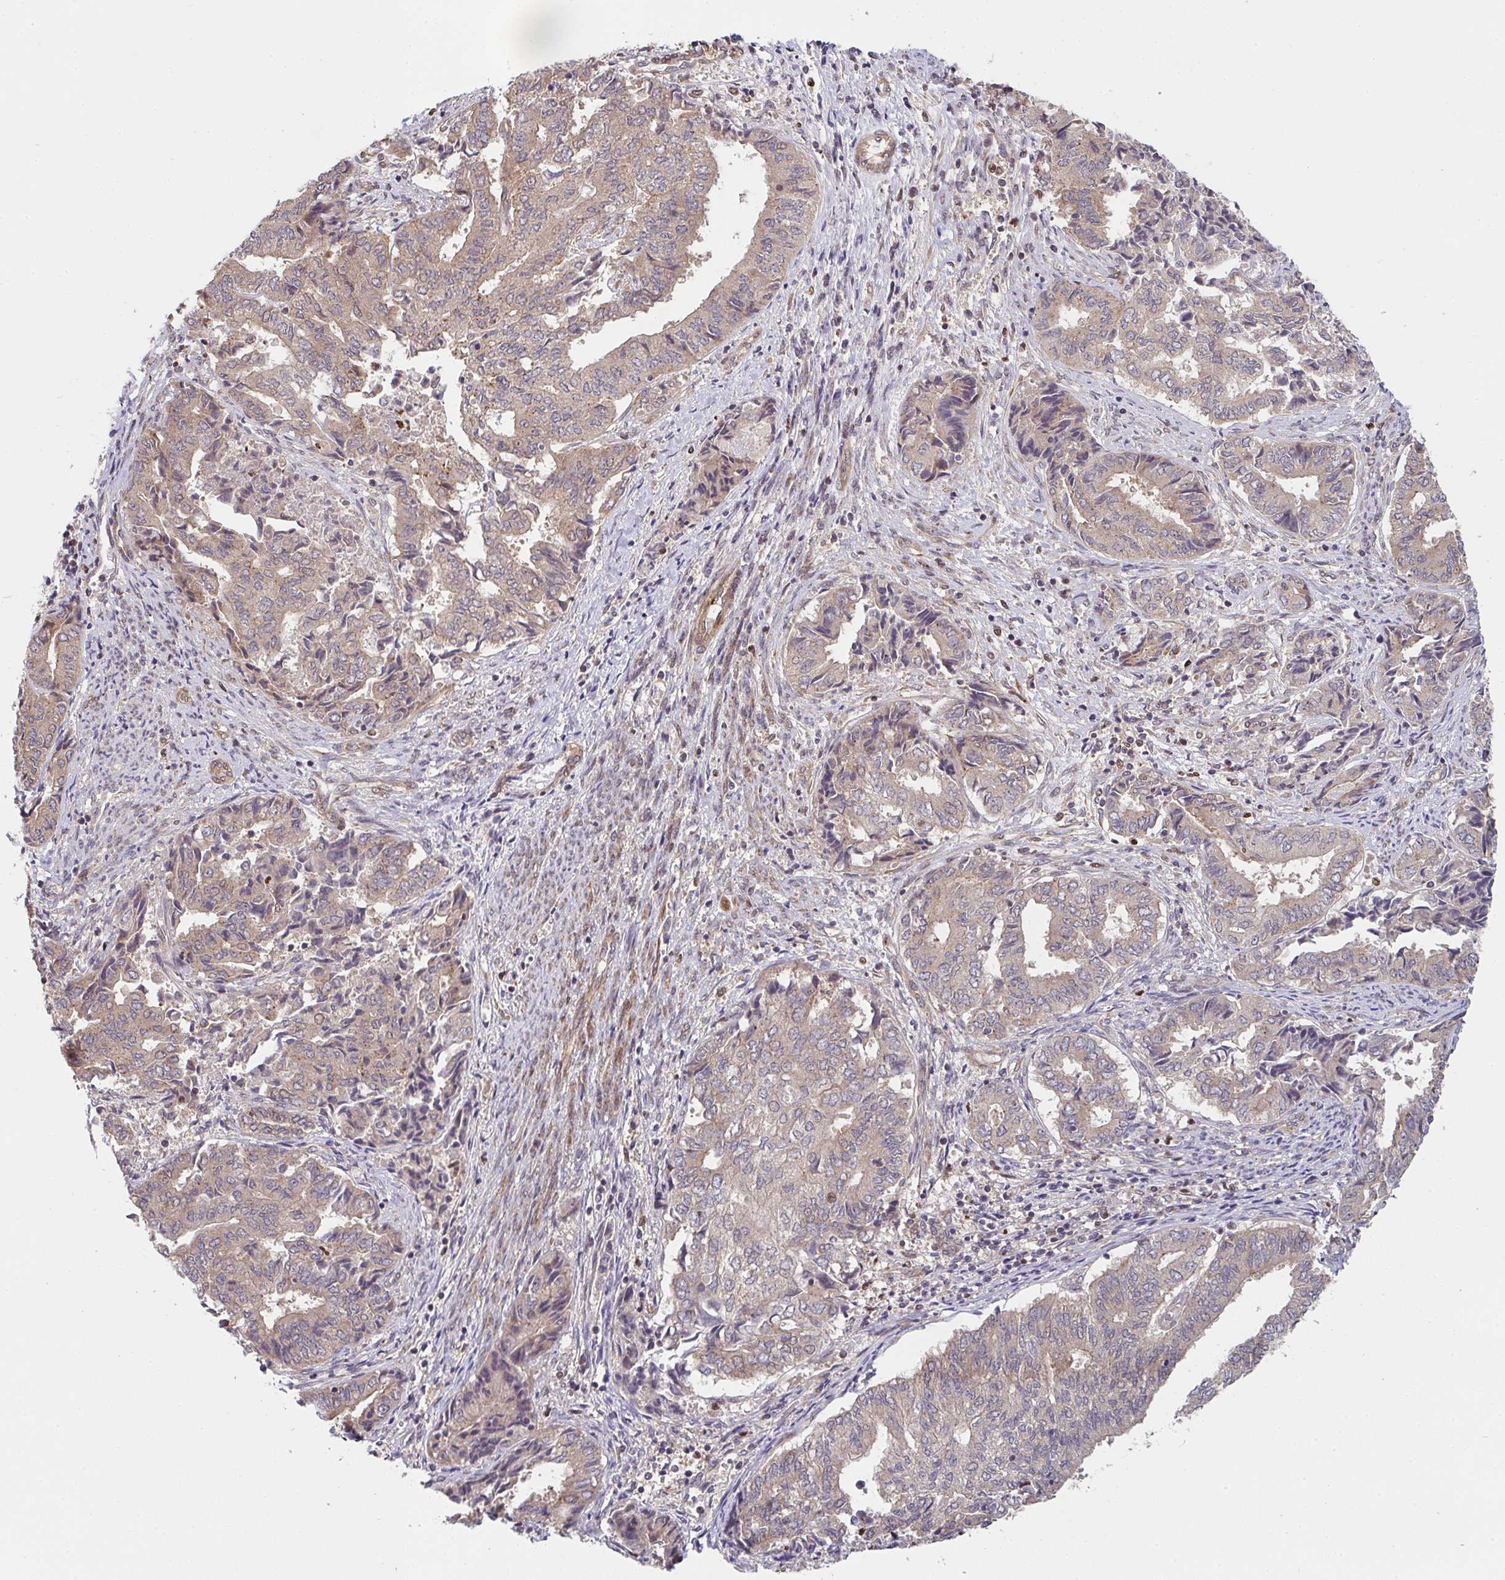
{"staining": {"intensity": "weak", "quantity": ">75%", "location": "cytoplasmic/membranous"}, "tissue": "endometrial cancer", "cell_type": "Tumor cells", "image_type": "cancer", "snomed": [{"axis": "morphology", "description": "Adenocarcinoma, NOS"}, {"axis": "topography", "description": "Endometrium"}], "caption": "Tumor cells show weak cytoplasmic/membranous staining in about >75% of cells in endometrial cancer.", "gene": "SIMC1", "patient": {"sex": "female", "age": 80}}